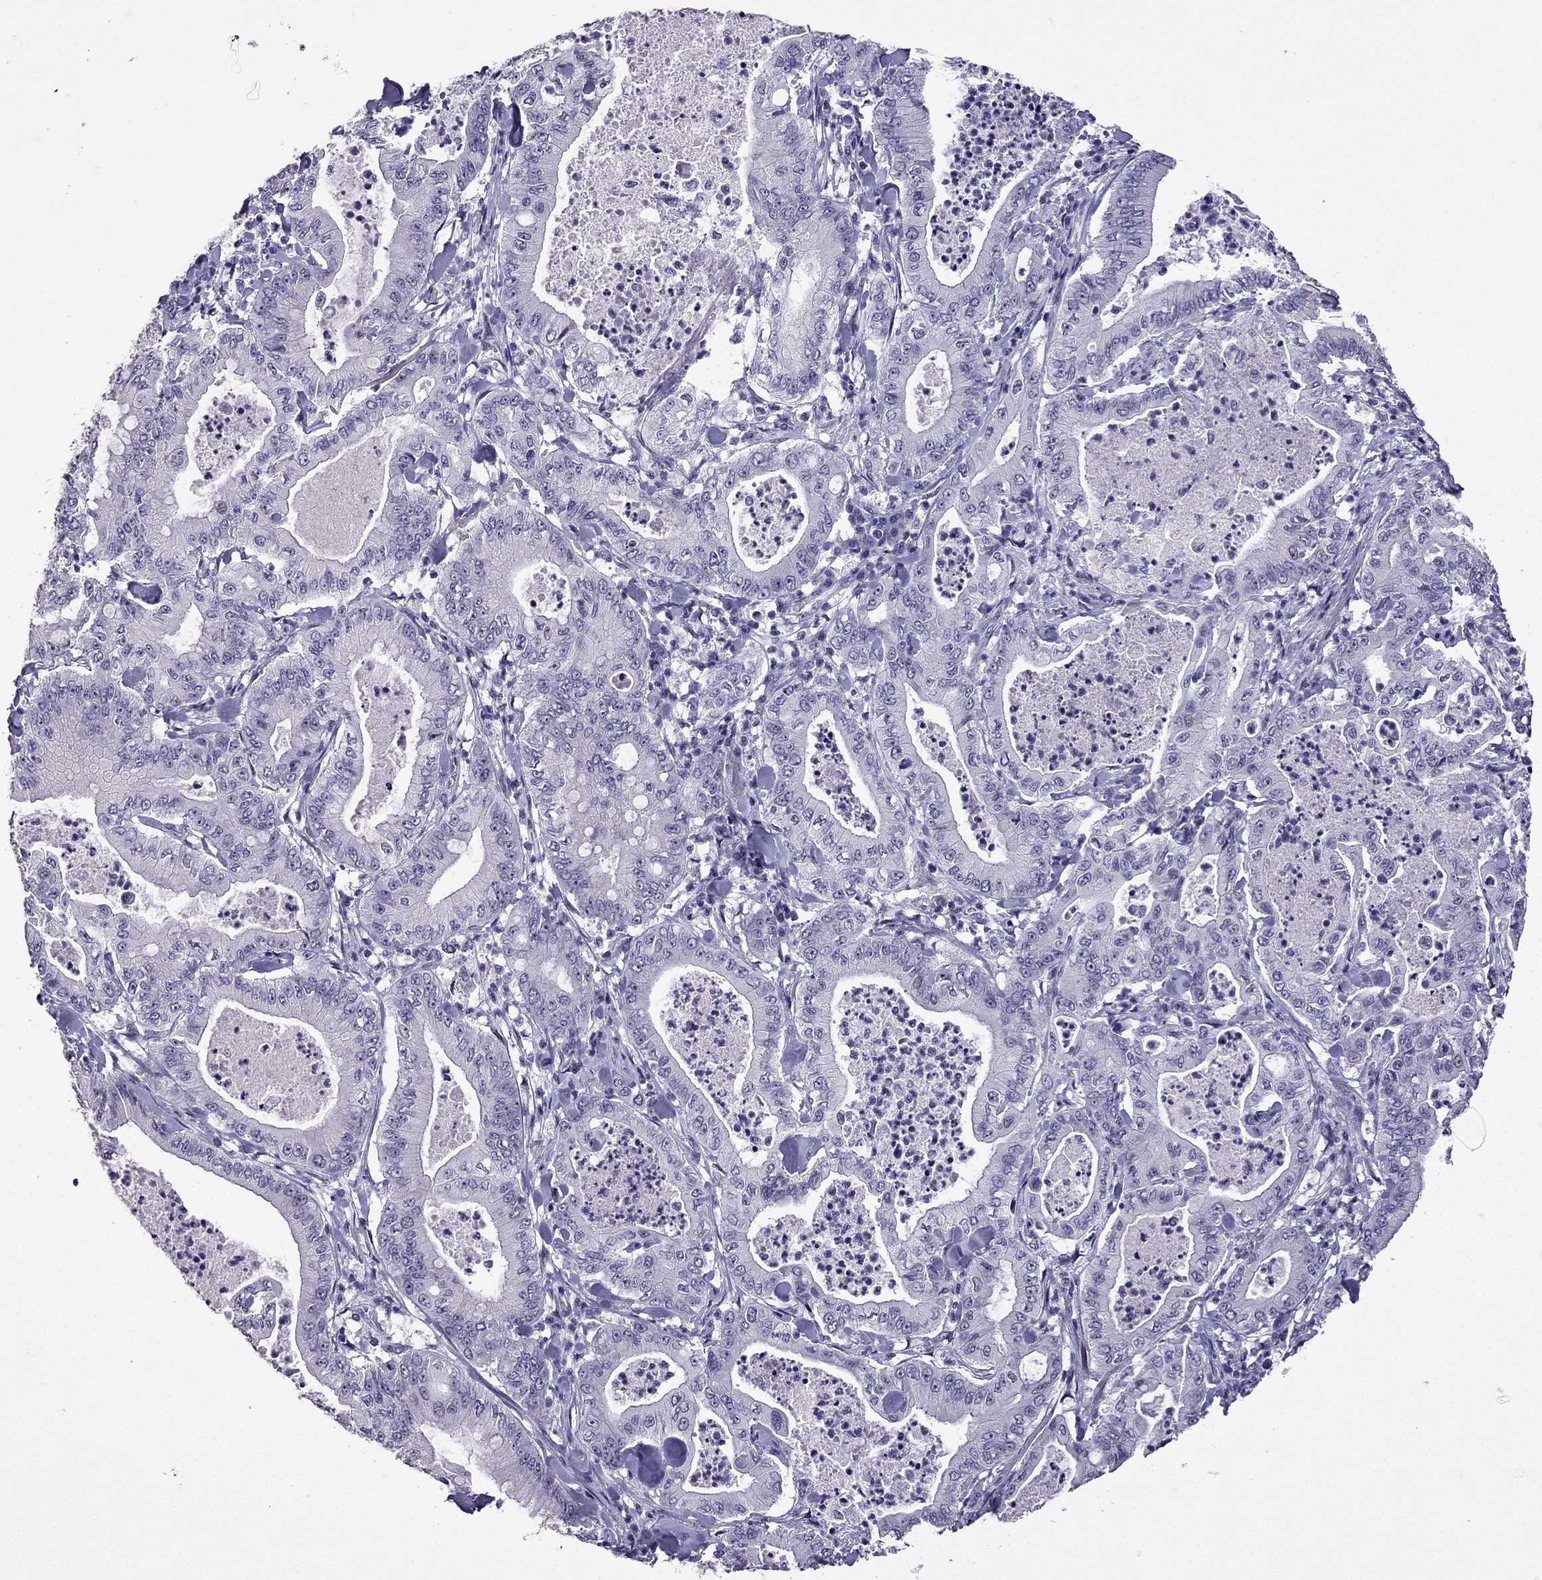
{"staining": {"intensity": "negative", "quantity": "none", "location": "none"}, "tissue": "pancreatic cancer", "cell_type": "Tumor cells", "image_type": "cancer", "snomed": [{"axis": "morphology", "description": "Adenocarcinoma, NOS"}, {"axis": "topography", "description": "Pancreas"}], "caption": "Pancreatic adenocarcinoma was stained to show a protein in brown. There is no significant staining in tumor cells.", "gene": "TTN", "patient": {"sex": "male", "age": 71}}